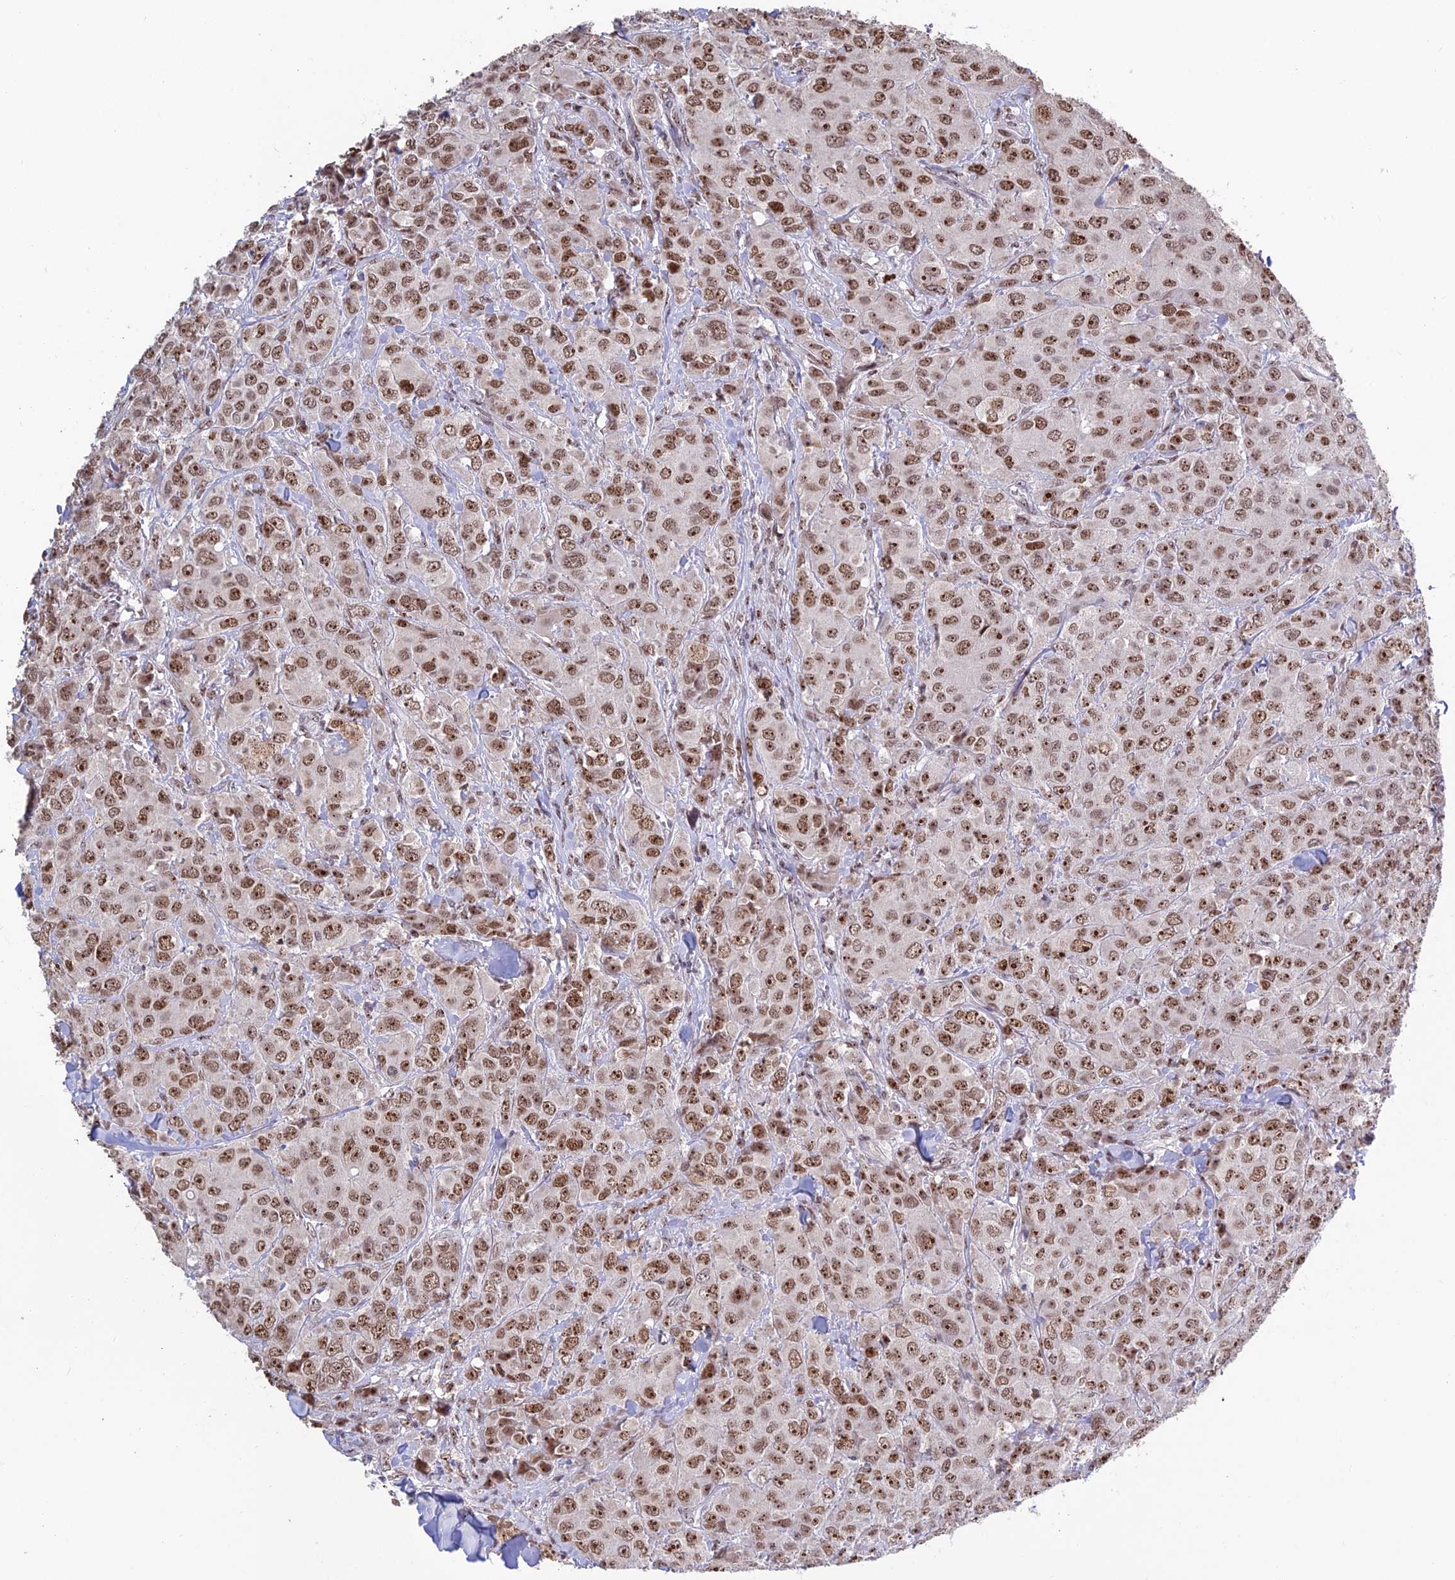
{"staining": {"intensity": "strong", "quantity": ">75%", "location": "nuclear"}, "tissue": "breast cancer", "cell_type": "Tumor cells", "image_type": "cancer", "snomed": [{"axis": "morphology", "description": "Duct carcinoma"}, {"axis": "topography", "description": "Breast"}], "caption": "Breast cancer tissue shows strong nuclear staining in approximately >75% of tumor cells (DAB (3,3'-diaminobenzidine) IHC, brown staining for protein, blue staining for nuclei).", "gene": "POLR1G", "patient": {"sex": "female", "age": 43}}